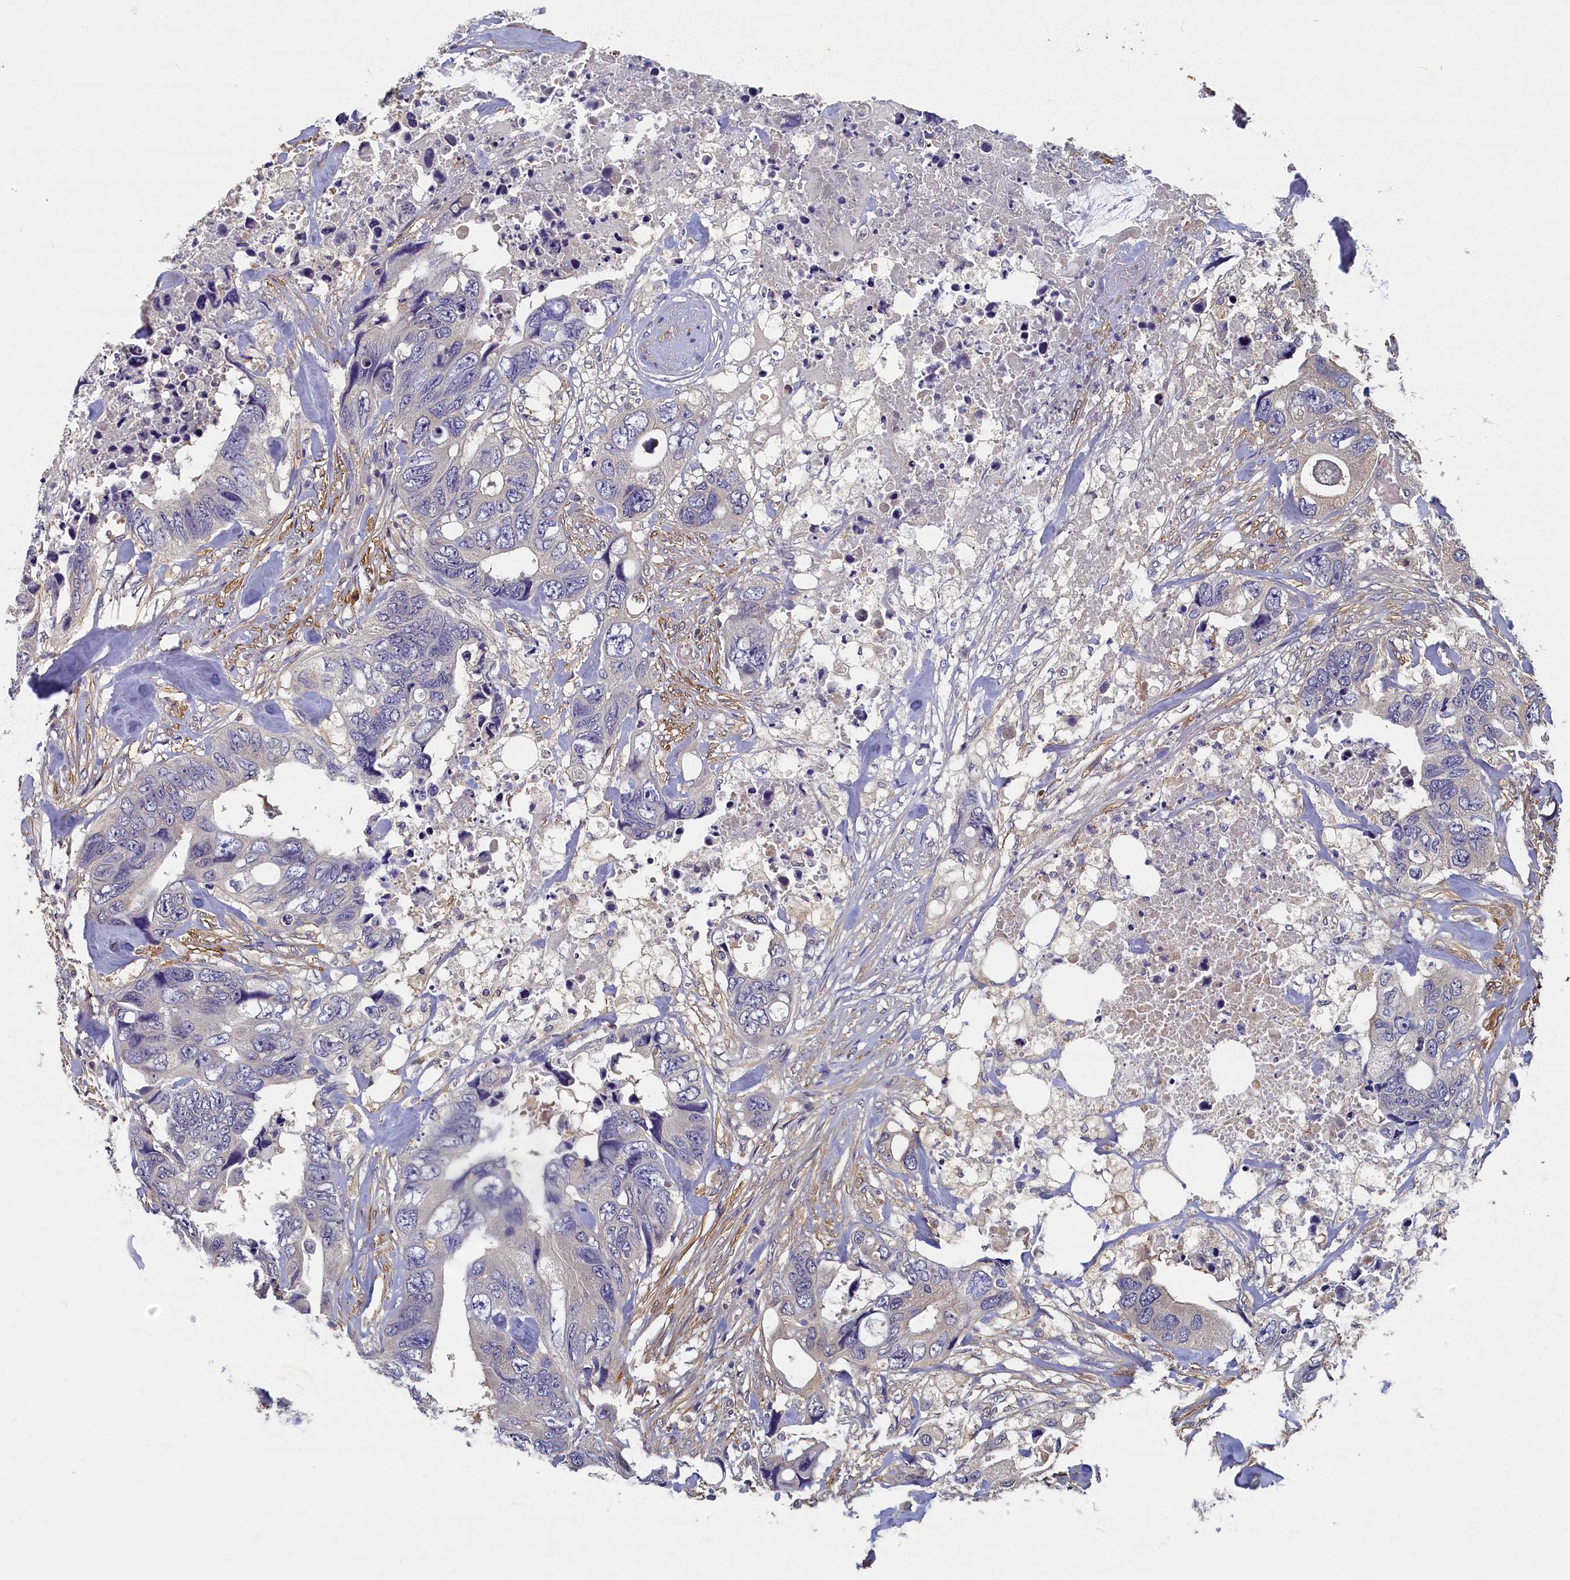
{"staining": {"intensity": "negative", "quantity": "none", "location": "none"}, "tissue": "colorectal cancer", "cell_type": "Tumor cells", "image_type": "cancer", "snomed": [{"axis": "morphology", "description": "Adenocarcinoma, NOS"}, {"axis": "topography", "description": "Rectum"}], "caption": "Micrograph shows no significant protein positivity in tumor cells of adenocarcinoma (colorectal).", "gene": "TBCB", "patient": {"sex": "male", "age": 57}}